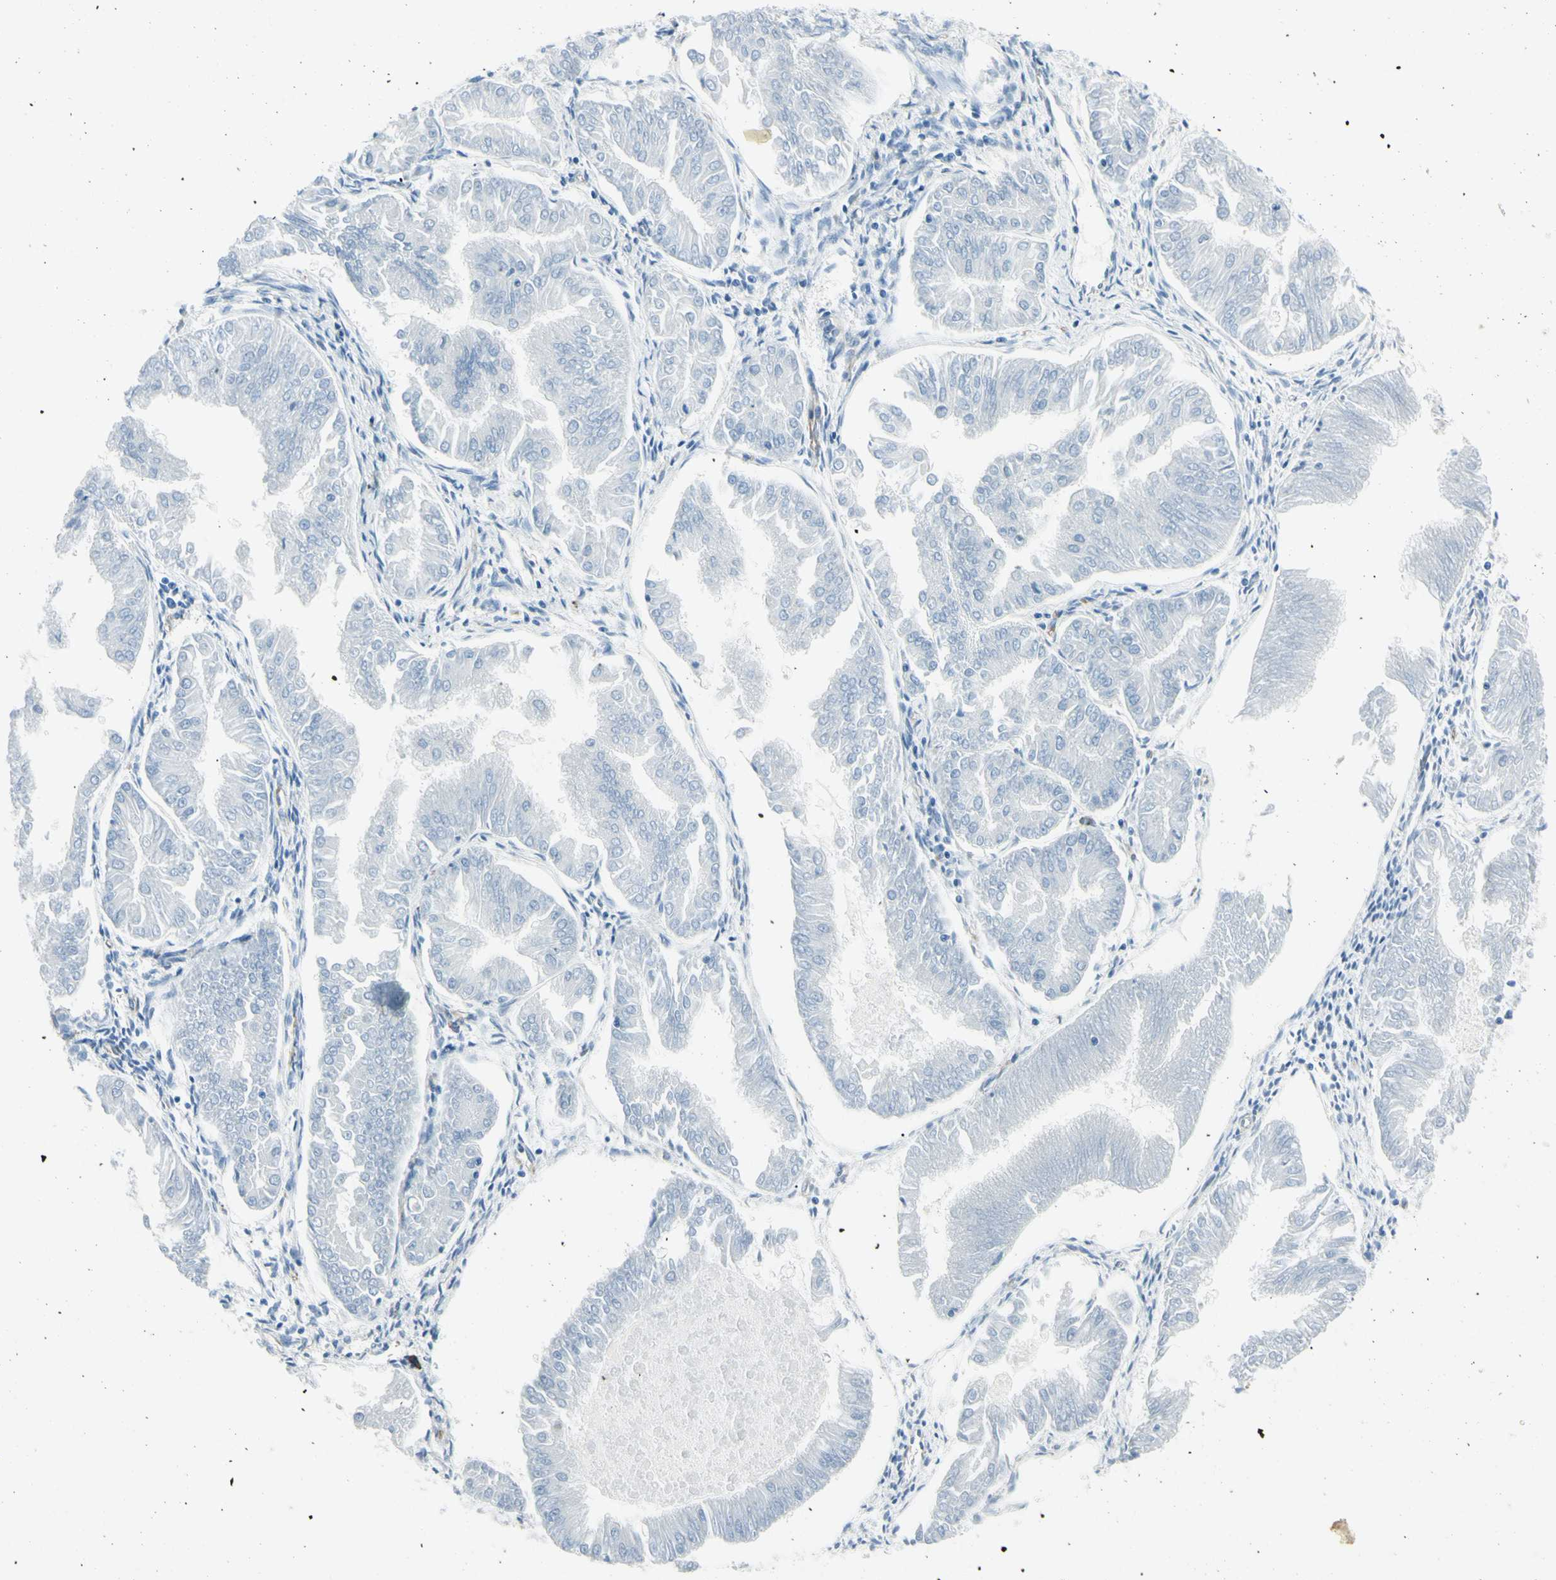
{"staining": {"intensity": "negative", "quantity": "none", "location": "none"}, "tissue": "endometrial cancer", "cell_type": "Tumor cells", "image_type": "cancer", "snomed": [{"axis": "morphology", "description": "Adenocarcinoma, NOS"}, {"axis": "topography", "description": "Endometrium"}], "caption": "Immunohistochemistry (IHC) of endometrial cancer (adenocarcinoma) demonstrates no expression in tumor cells. (Stains: DAB immunohistochemistry (IHC) with hematoxylin counter stain, Microscopy: brightfield microscopy at high magnification).", "gene": "PTH2R", "patient": {"sex": "female", "age": 53}}